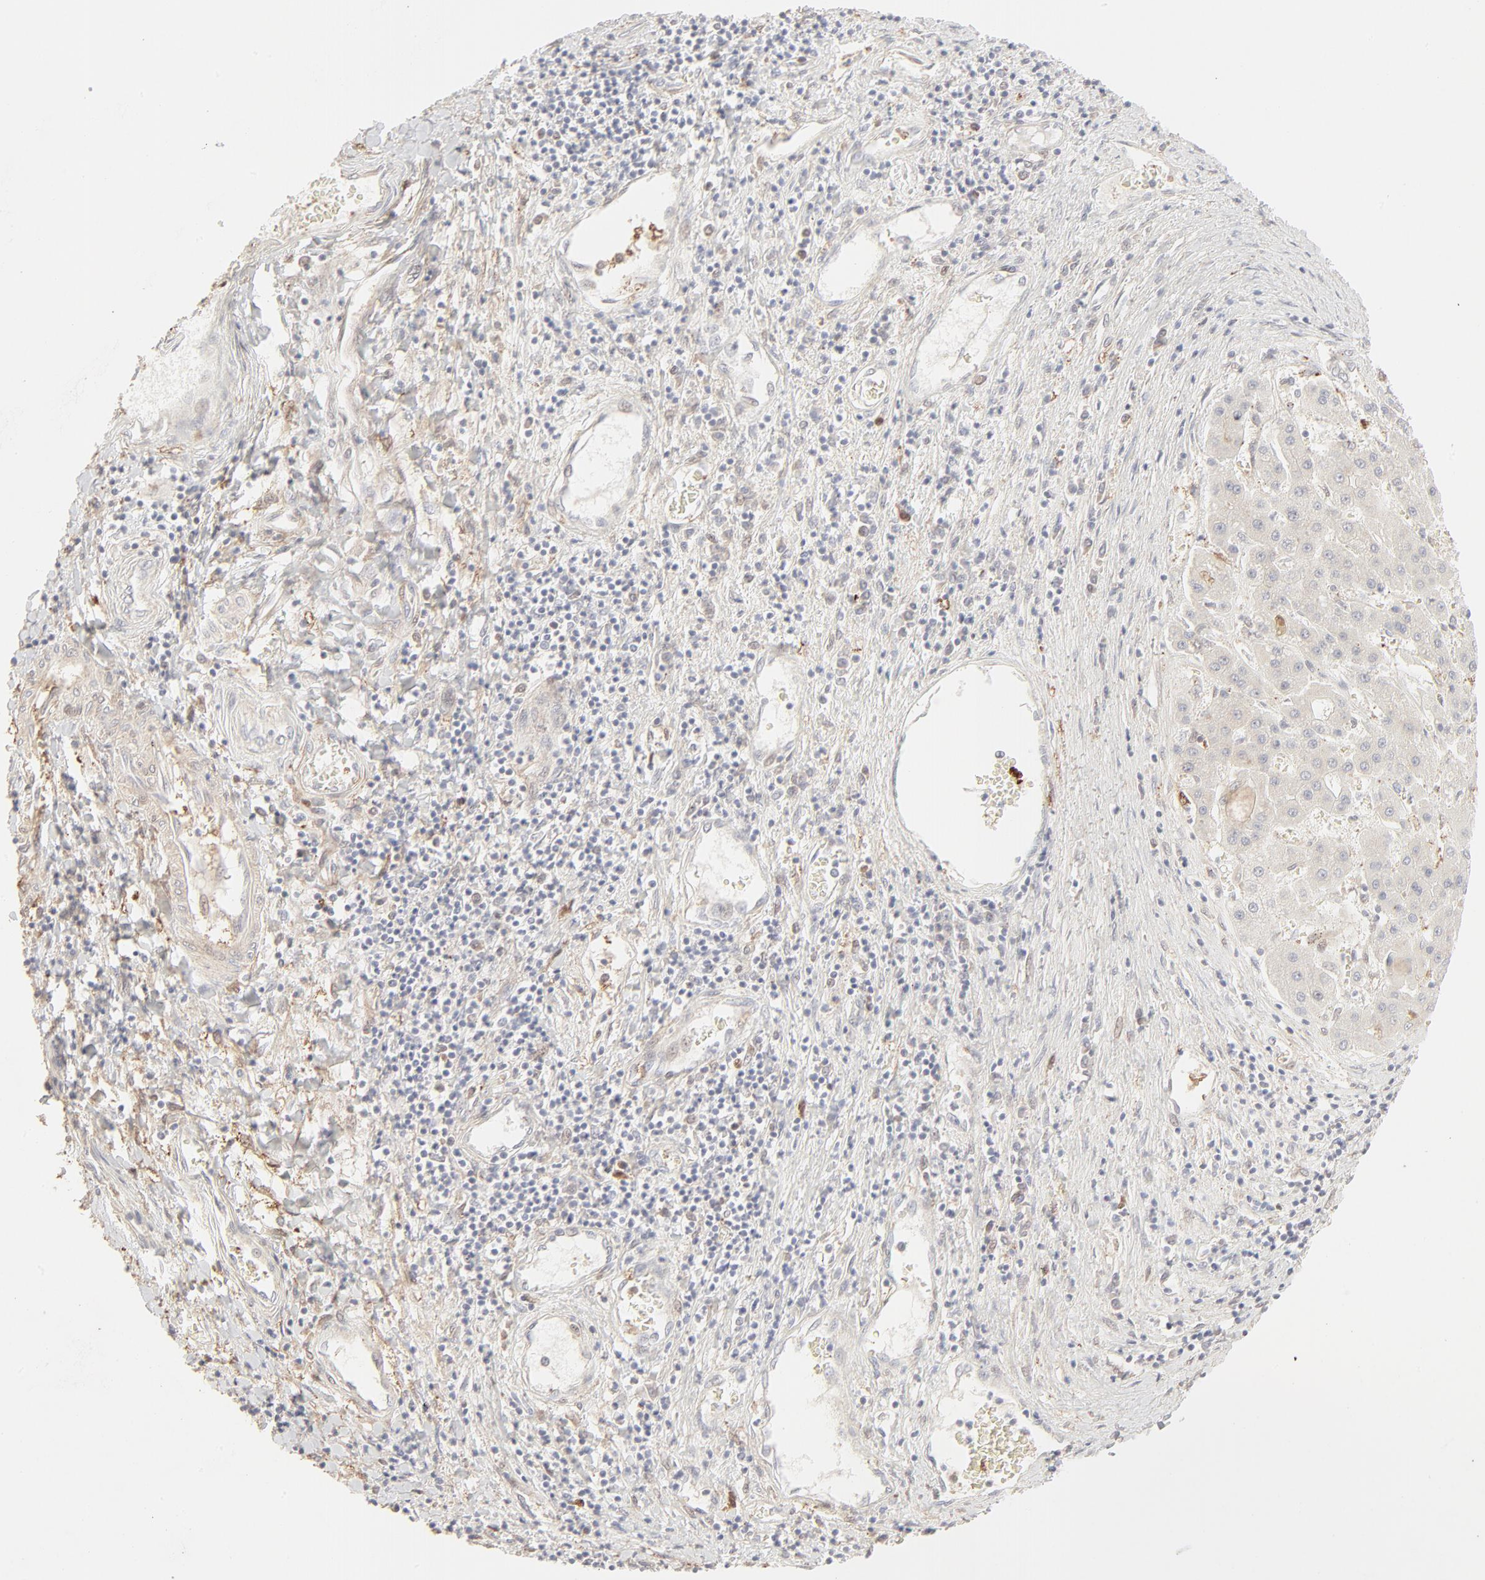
{"staining": {"intensity": "weak", "quantity": ">75%", "location": "cytoplasmic/membranous"}, "tissue": "liver cancer", "cell_type": "Tumor cells", "image_type": "cancer", "snomed": [{"axis": "morphology", "description": "Carcinoma, Hepatocellular, NOS"}, {"axis": "topography", "description": "Liver"}], "caption": "Weak cytoplasmic/membranous protein expression is appreciated in about >75% of tumor cells in hepatocellular carcinoma (liver).", "gene": "LGALS2", "patient": {"sex": "male", "age": 24}}